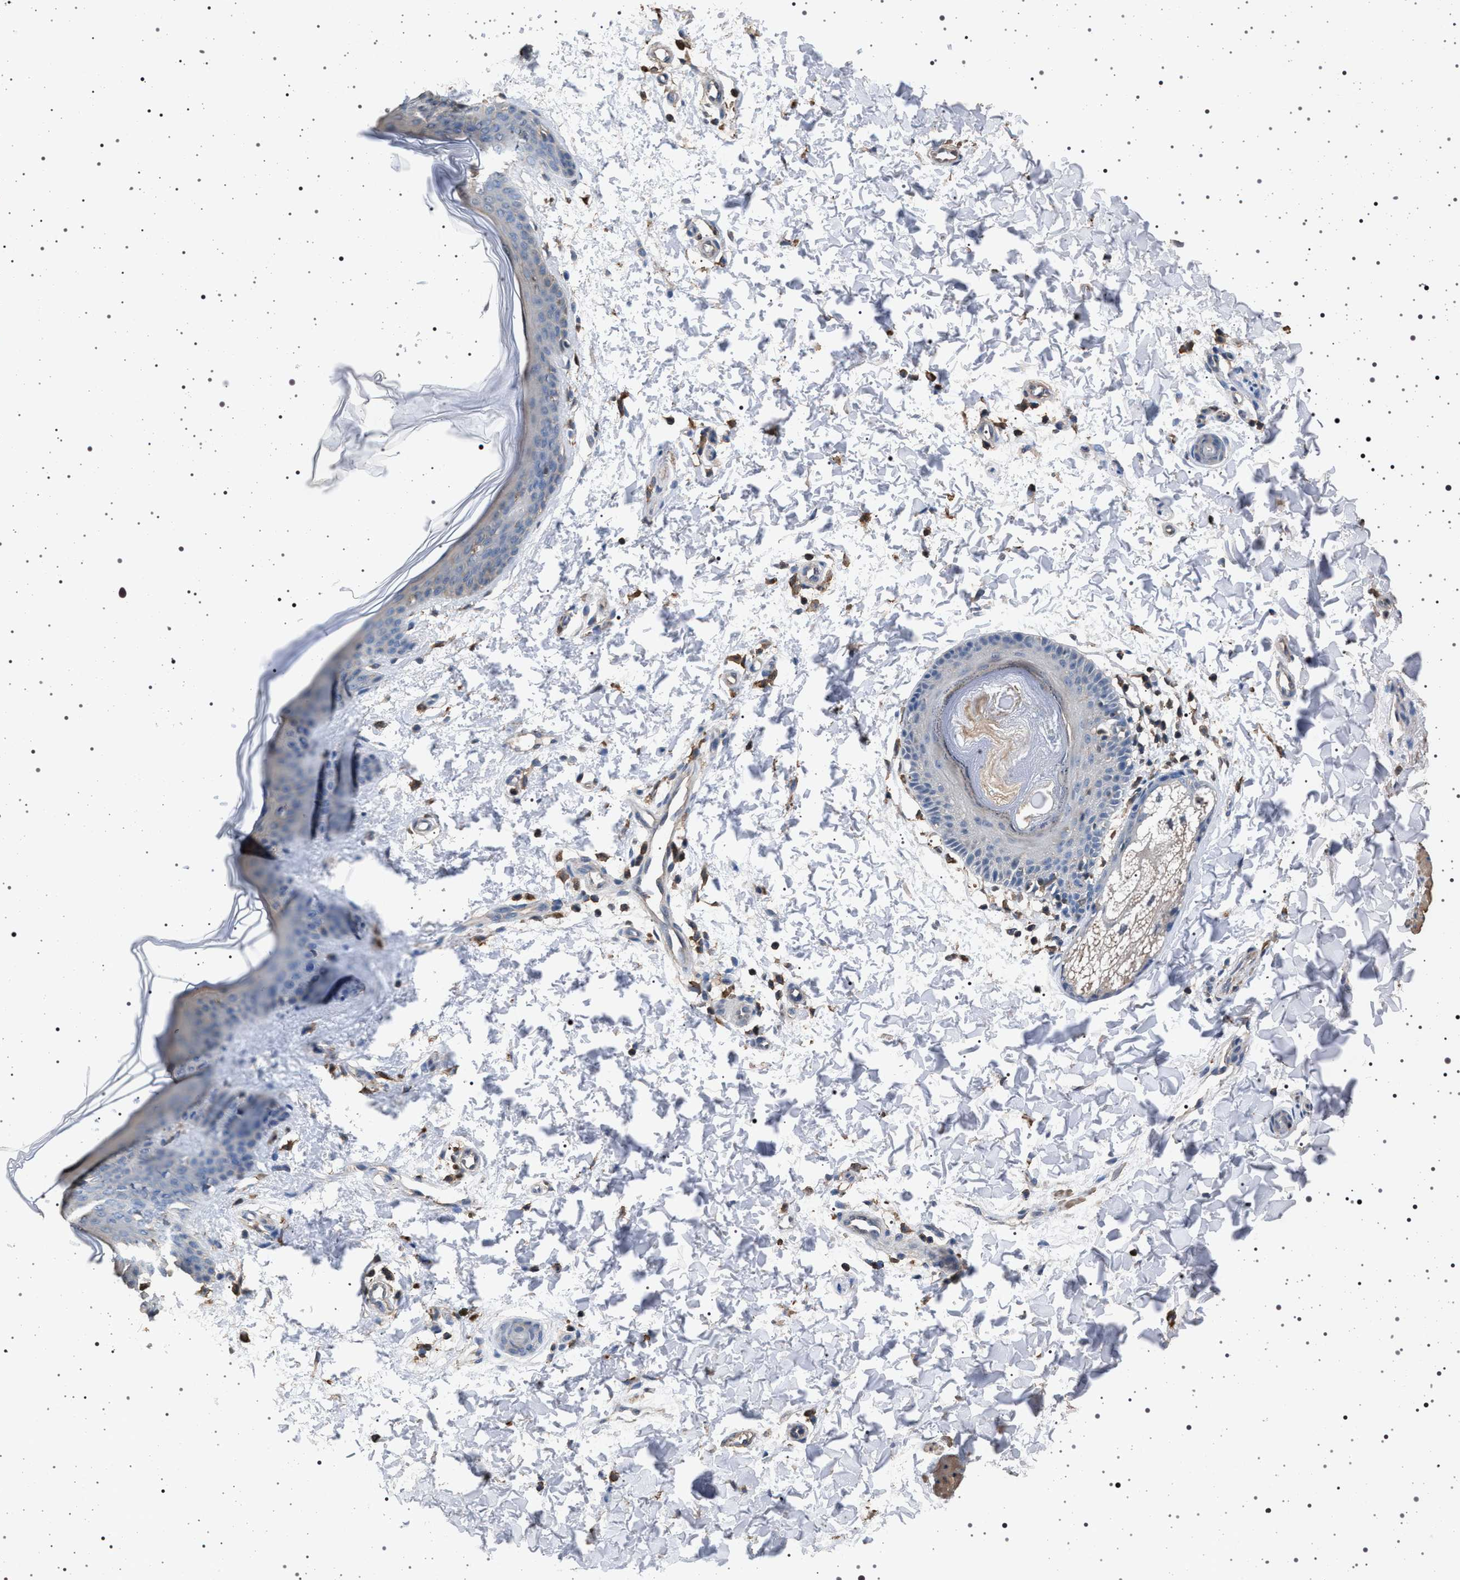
{"staining": {"intensity": "negative", "quantity": "none", "location": "none"}, "tissue": "skin", "cell_type": "Fibroblasts", "image_type": "normal", "snomed": [{"axis": "morphology", "description": "Normal tissue, NOS"}, {"axis": "topography", "description": "Skin"}], "caption": "Fibroblasts are negative for protein expression in unremarkable human skin. (DAB (3,3'-diaminobenzidine) IHC with hematoxylin counter stain).", "gene": "SMAP2", "patient": {"sex": "female", "age": 17}}